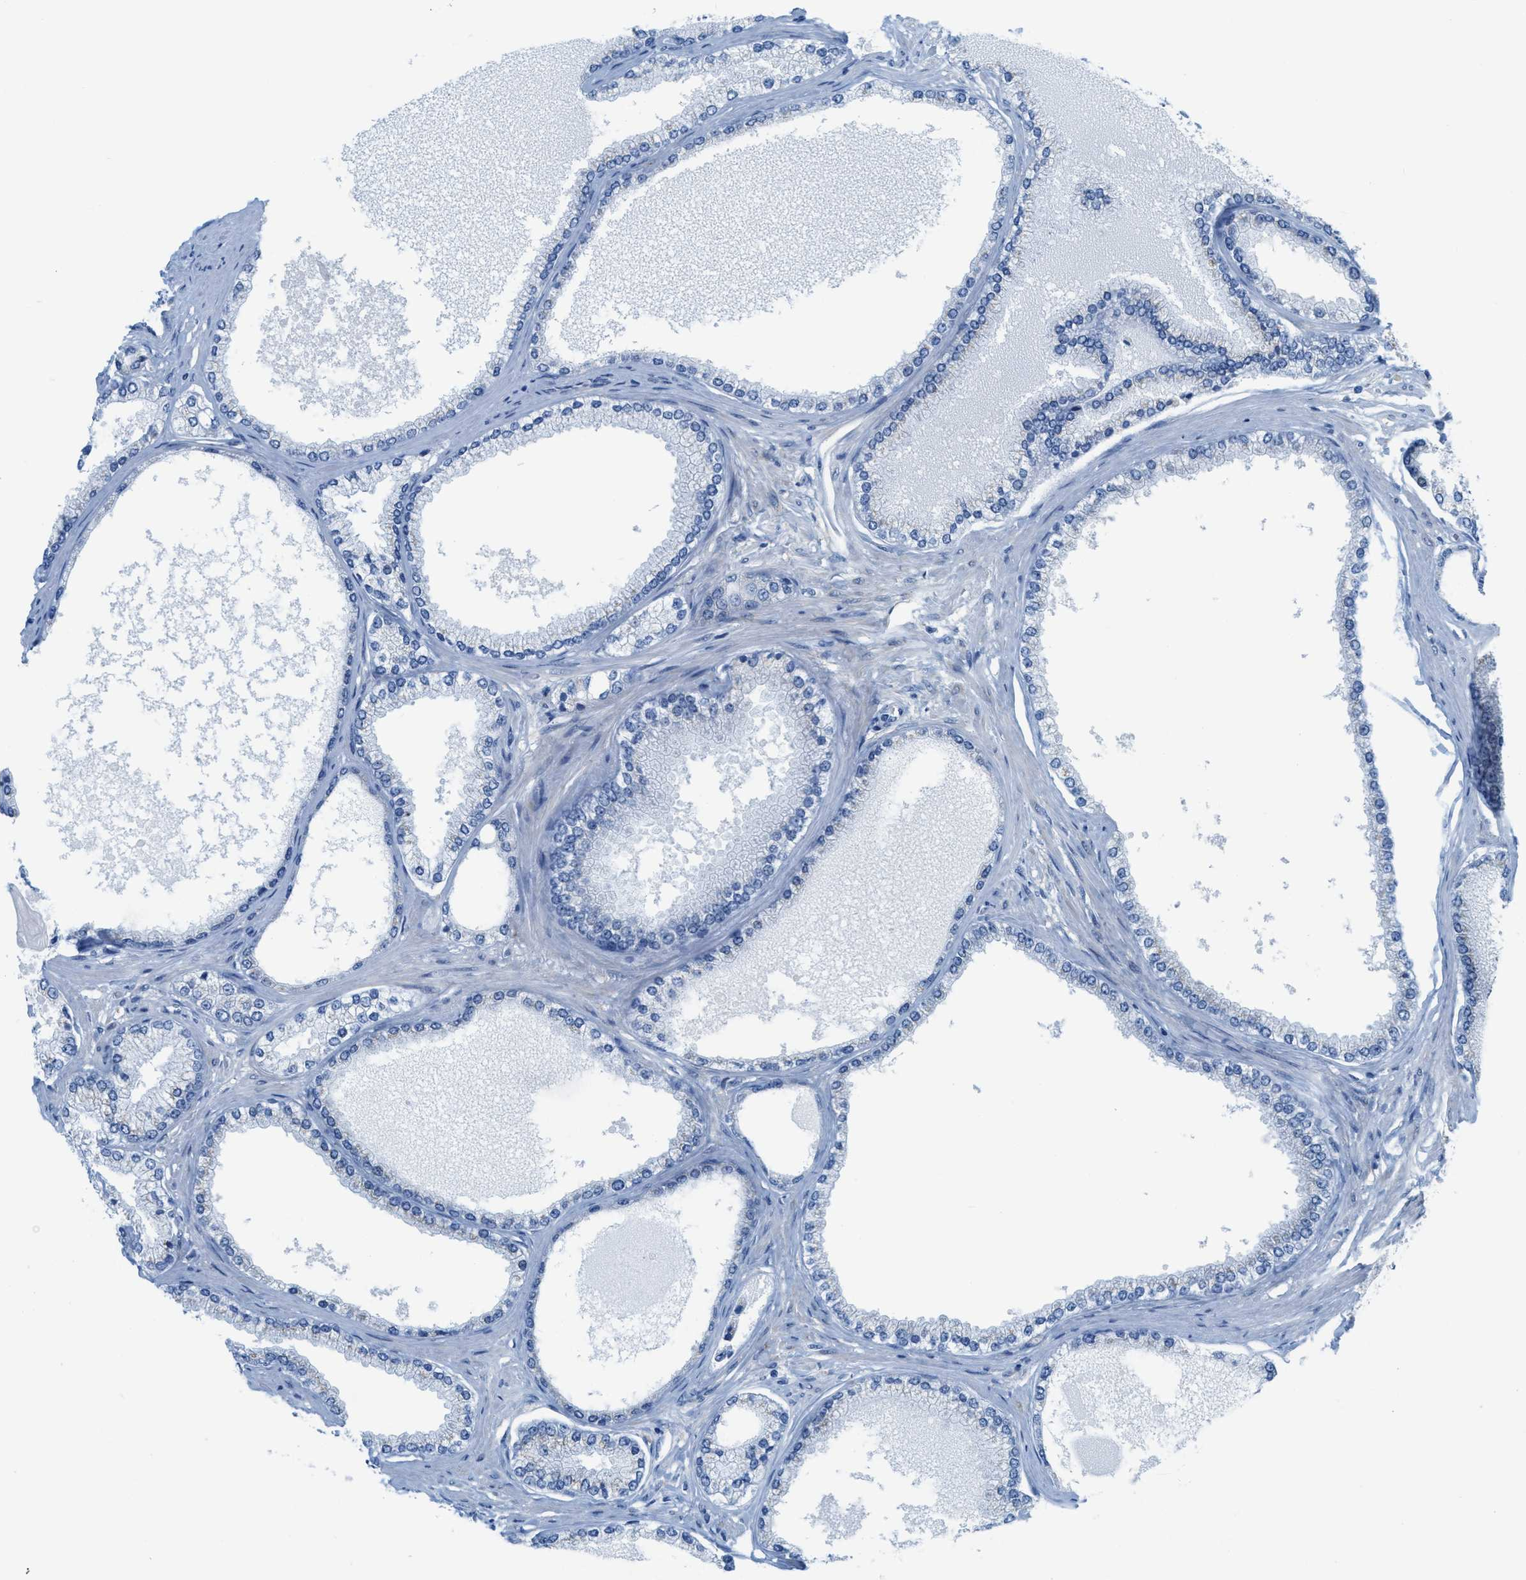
{"staining": {"intensity": "negative", "quantity": "none", "location": "none"}, "tissue": "prostate cancer", "cell_type": "Tumor cells", "image_type": "cancer", "snomed": [{"axis": "morphology", "description": "Adenocarcinoma, High grade"}, {"axis": "topography", "description": "Prostate"}], "caption": "Tumor cells are negative for brown protein staining in high-grade adenocarcinoma (prostate).", "gene": "ASGR1", "patient": {"sex": "male", "age": 61}}